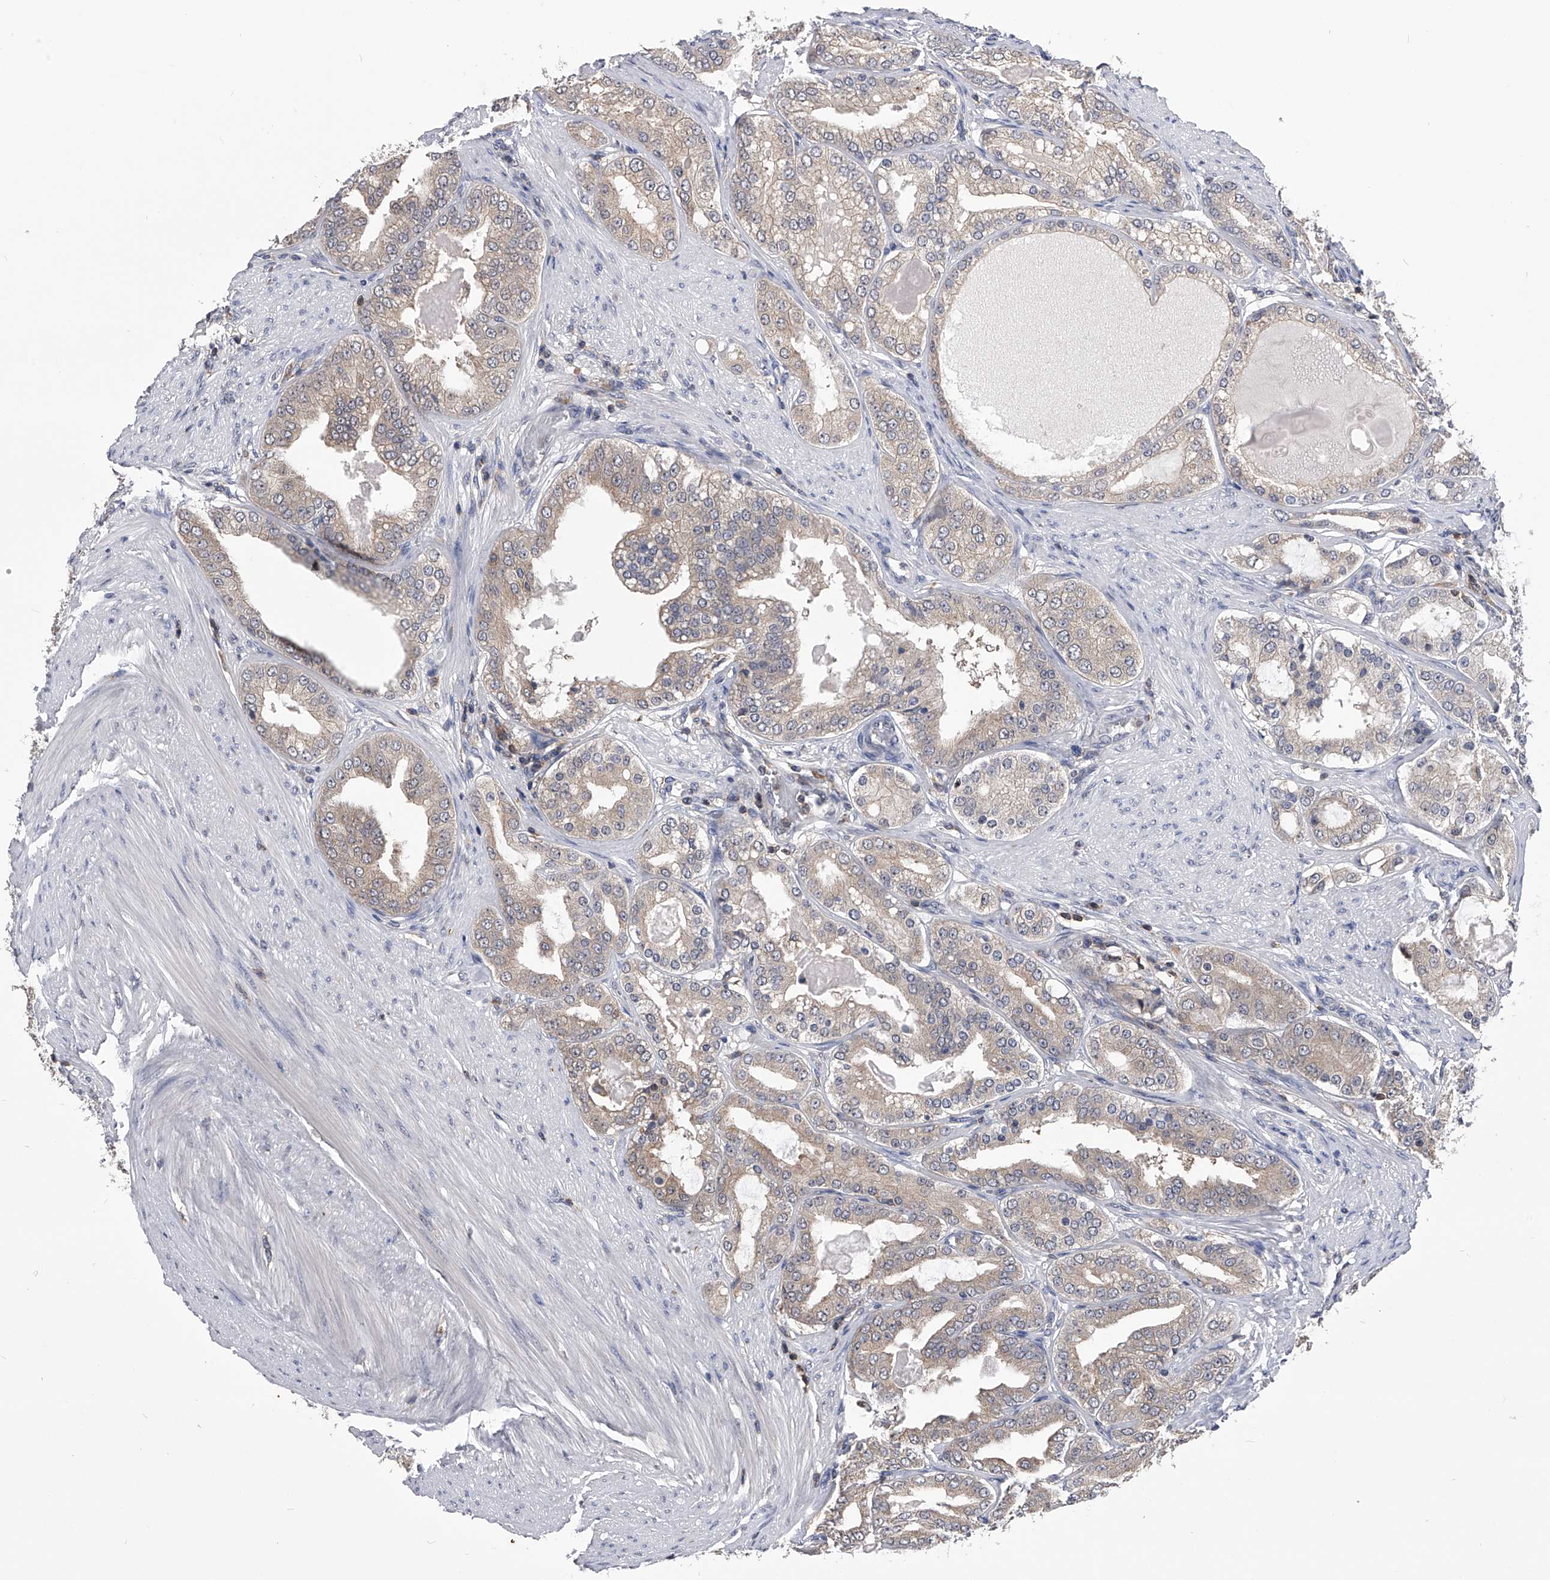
{"staining": {"intensity": "weak", "quantity": "<25%", "location": "cytoplasmic/membranous"}, "tissue": "prostate cancer", "cell_type": "Tumor cells", "image_type": "cancer", "snomed": [{"axis": "morphology", "description": "Adenocarcinoma, High grade"}, {"axis": "topography", "description": "Prostate"}], "caption": "High magnification brightfield microscopy of prostate cancer stained with DAB (brown) and counterstained with hematoxylin (blue): tumor cells show no significant positivity.", "gene": "PAN3", "patient": {"sex": "male", "age": 60}}